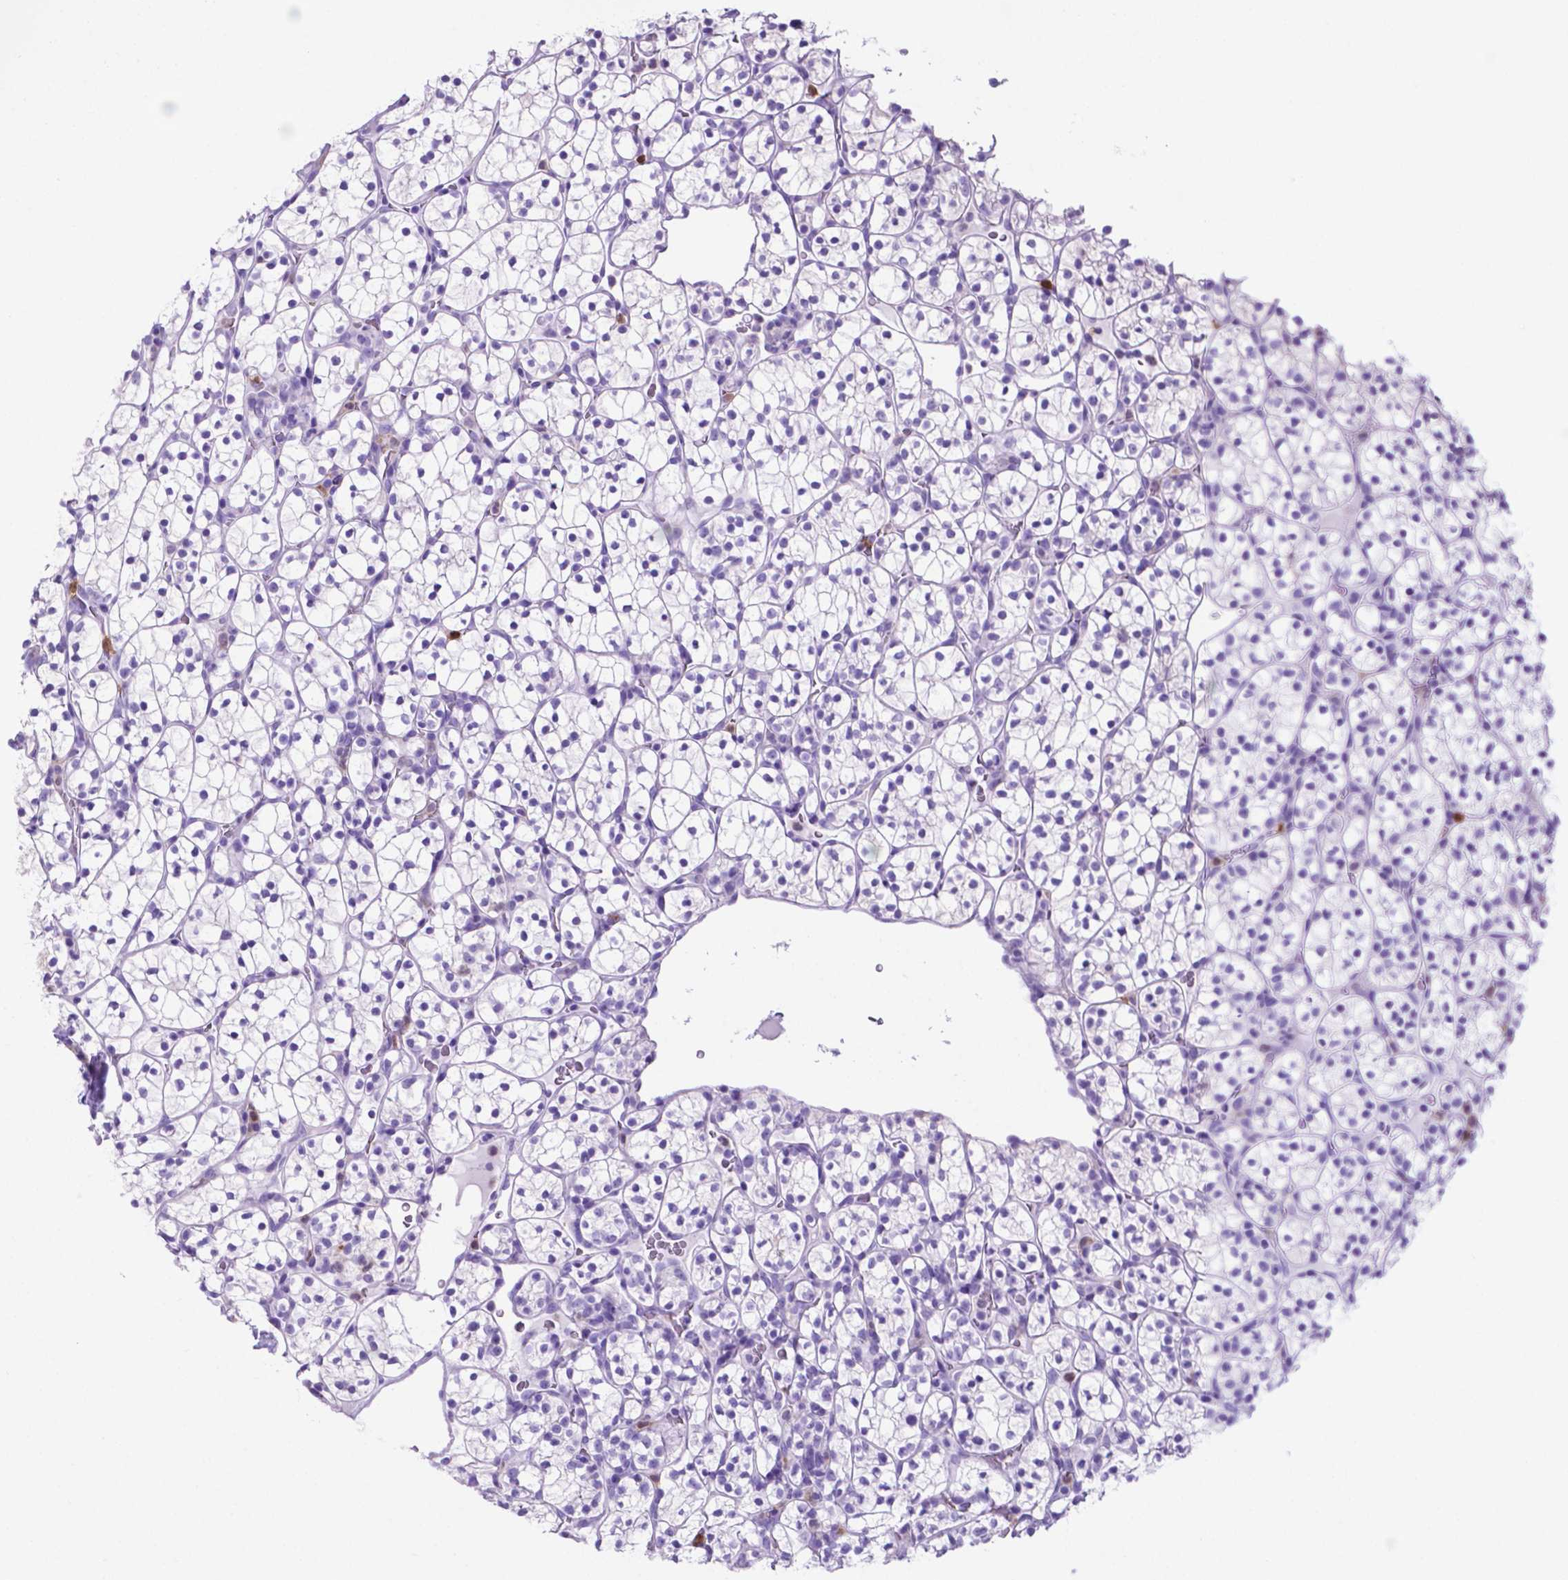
{"staining": {"intensity": "negative", "quantity": "none", "location": "none"}, "tissue": "renal cancer", "cell_type": "Tumor cells", "image_type": "cancer", "snomed": [{"axis": "morphology", "description": "Adenocarcinoma, NOS"}, {"axis": "topography", "description": "Kidney"}], "caption": "This is an IHC histopathology image of human renal cancer (adenocarcinoma). There is no positivity in tumor cells.", "gene": "LZTR1", "patient": {"sex": "female", "age": 89}}